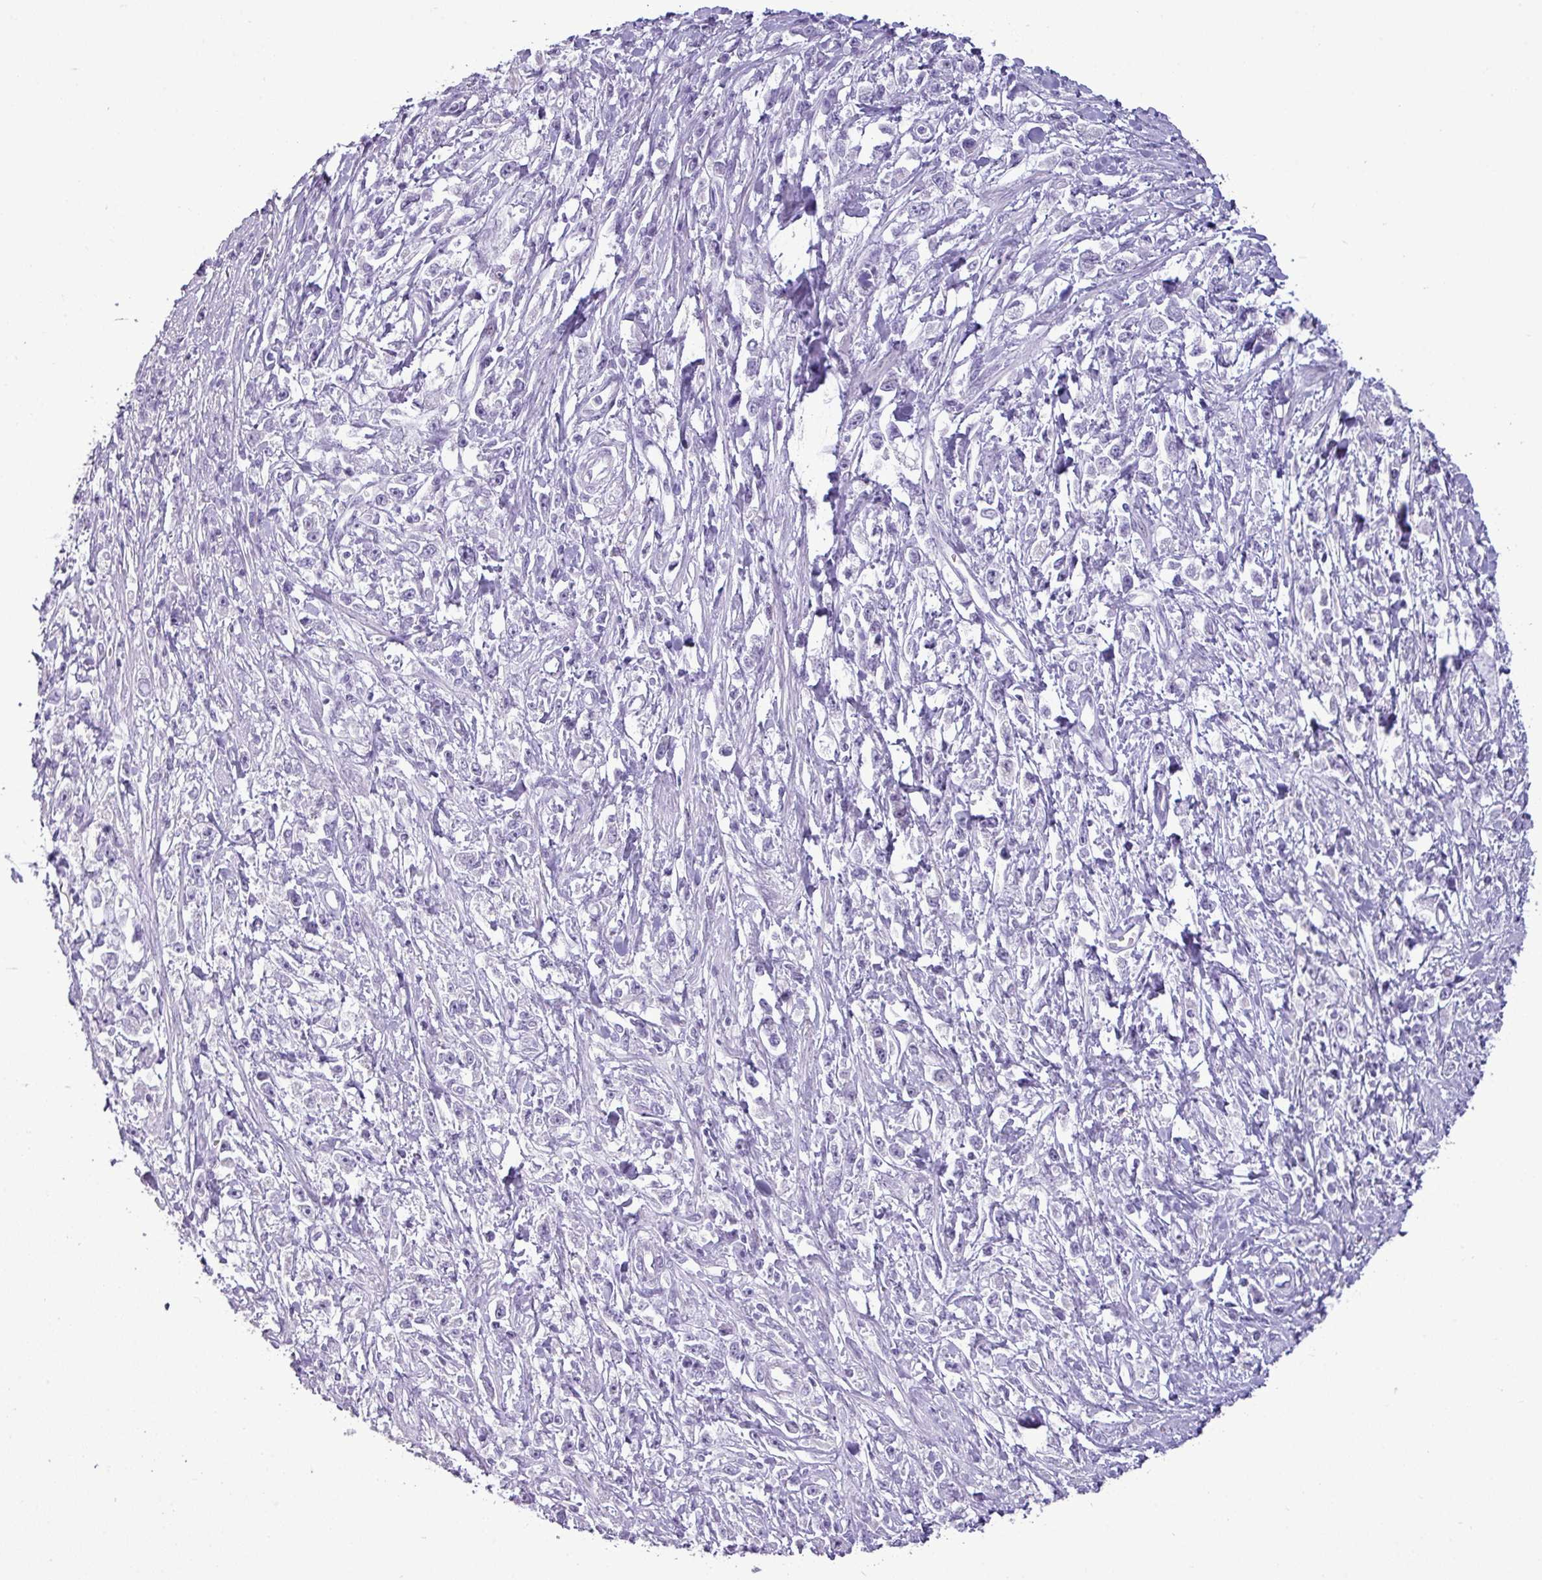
{"staining": {"intensity": "negative", "quantity": "none", "location": "none"}, "tissue": "stomach cancer", "cell_type": "Tumor cells", "image_type": "cancer", "snomed": [{"axis": "morphology", "description": "Adenocarcinoma, NOS"}, {"axis": "topography", "description": "Stomach"}], "caption": "This is an immunohistochemistry (IHC) photomicrograph of adenocarcinoma (stomach). There is no expression in tumor cells.", "gene": "AMY2A", "patient": {"sex": "female", "age": 59}}